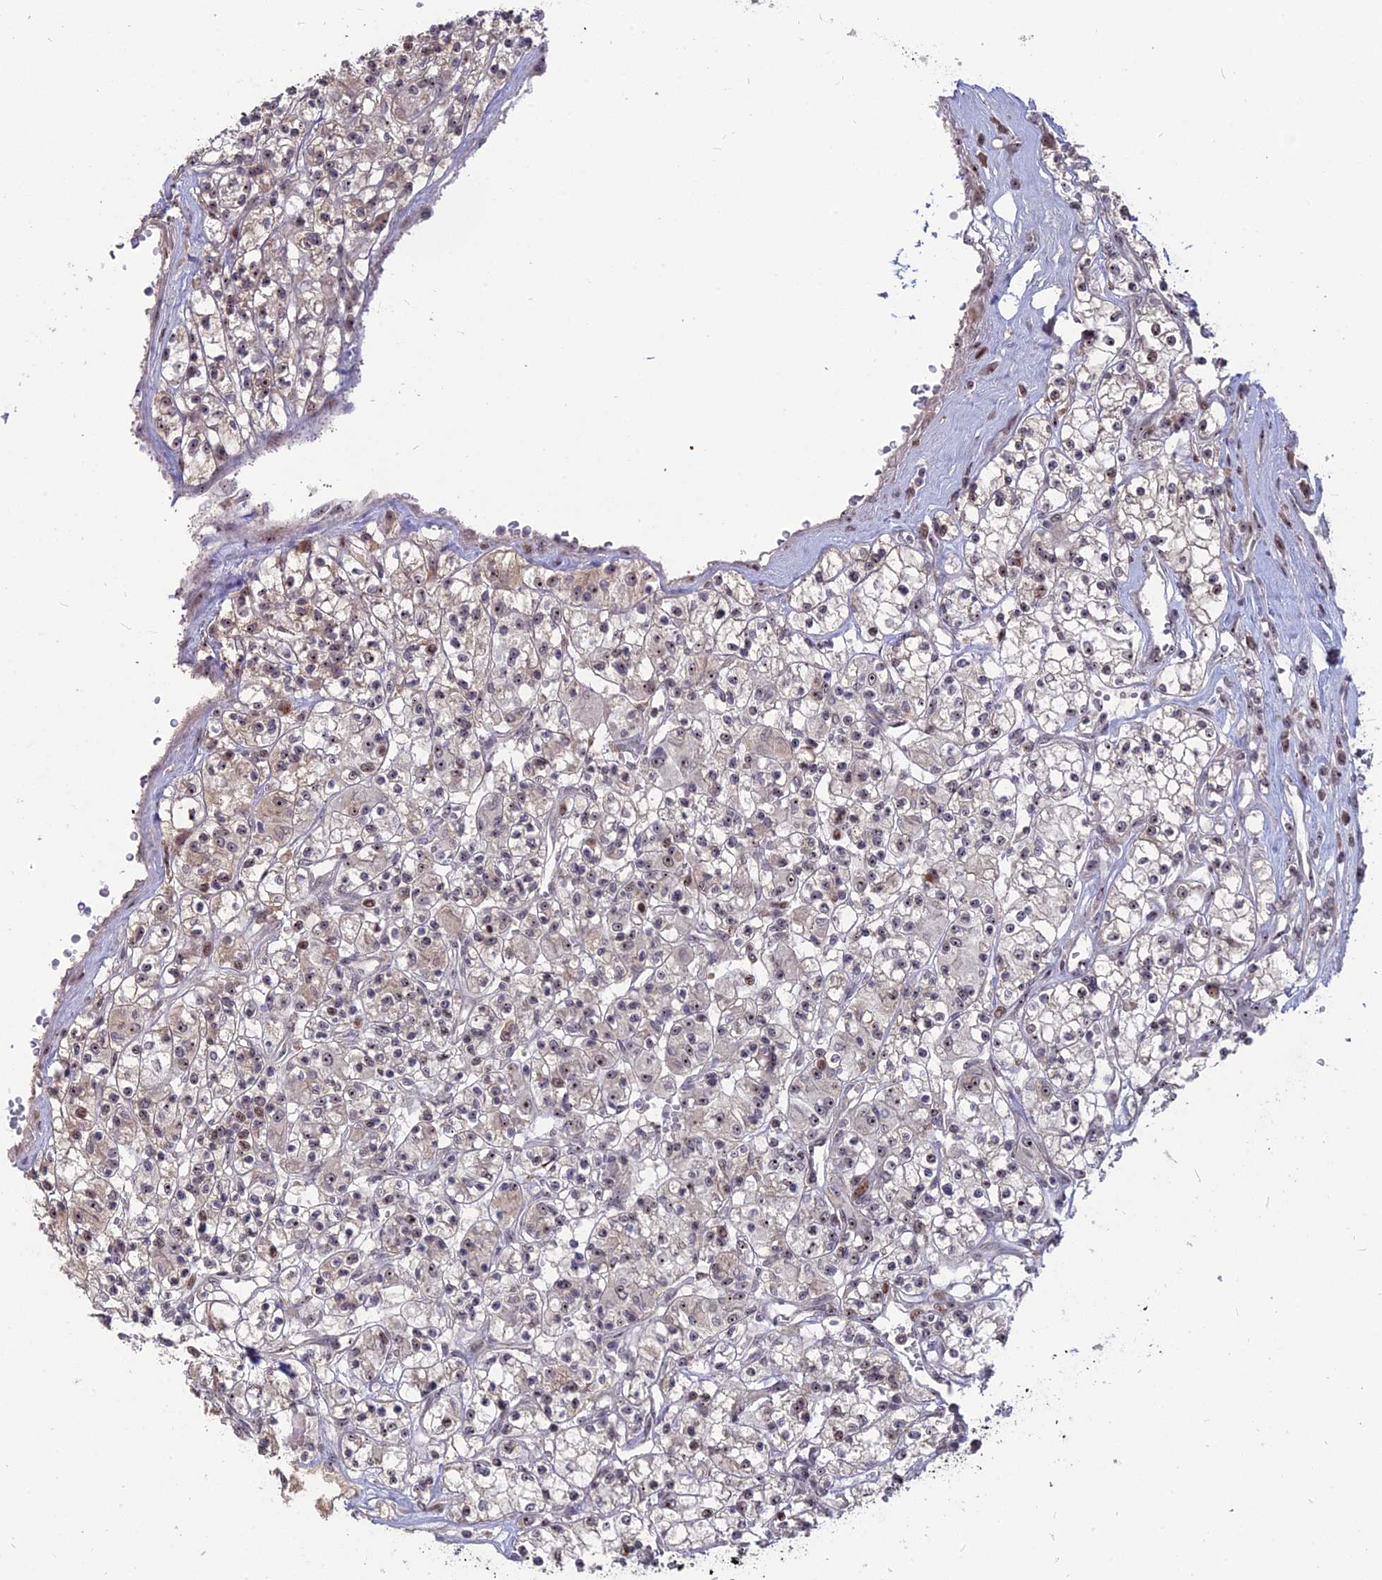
{"staining": {"intensity": "moderate", "quantity": "<25%", "location": "nuclear"}, "tissue": "renal cancer", "cell_type": "Tumor cells", "image_type": "cancer", "snomed": [{"axis": "morphology", "description": "Adenocarcinoma, NOS"}, {"axis": "topography", "description": "Kidney"}], "caption": "Renal cancer (adenocarcinoma) was stained to show a protein in brown. There is low levels of moderate nuclear positivity in about <25% of tumor cells.", "gene": "FAM131A", "patient": {"sex": "female", "age": 59}}